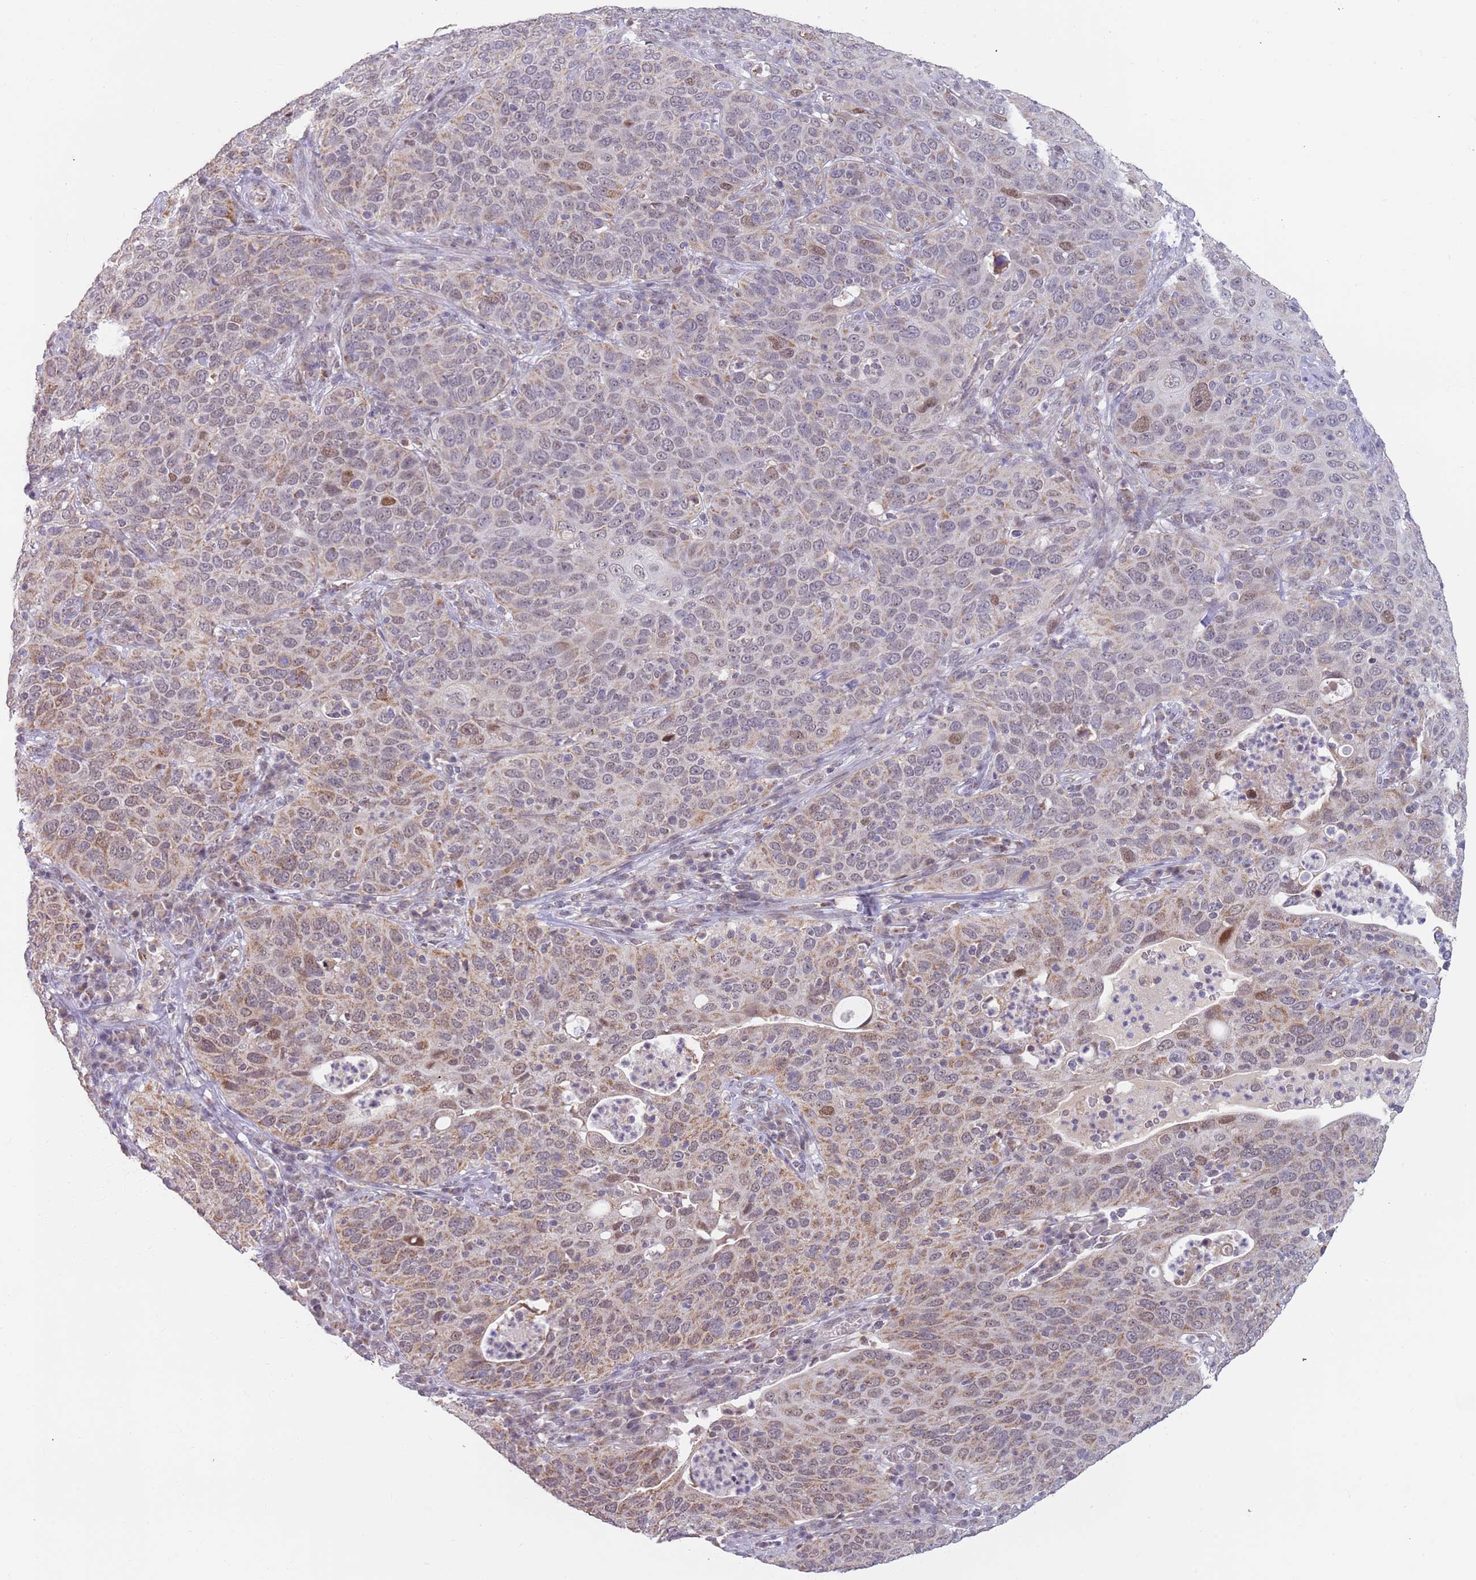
{"staining": {"intensity": "moderate", "quantity": ">75%", "location": "cytoplasmic/membranous"}, "tissue": "cervical cancer", "cell_type": "Tumor cells", "image_type": "cancer", "snomed": [{"axis": "morphology", "description": "Squamous cell carcinoma, NOS"}, {"axis": "topography", "description": "Cervix"}], "caption": "Immunohistochemical staining of human cervical squamous cell carcinoma displays medium levels of moderate cytoplasmic/membranous protein staining in about >75% of tumor cells. The protein is shown in brown color, while the nuclei are stained blue.", "gene": "TIMM13", "patient": {"sex": "female", "age": 36}}